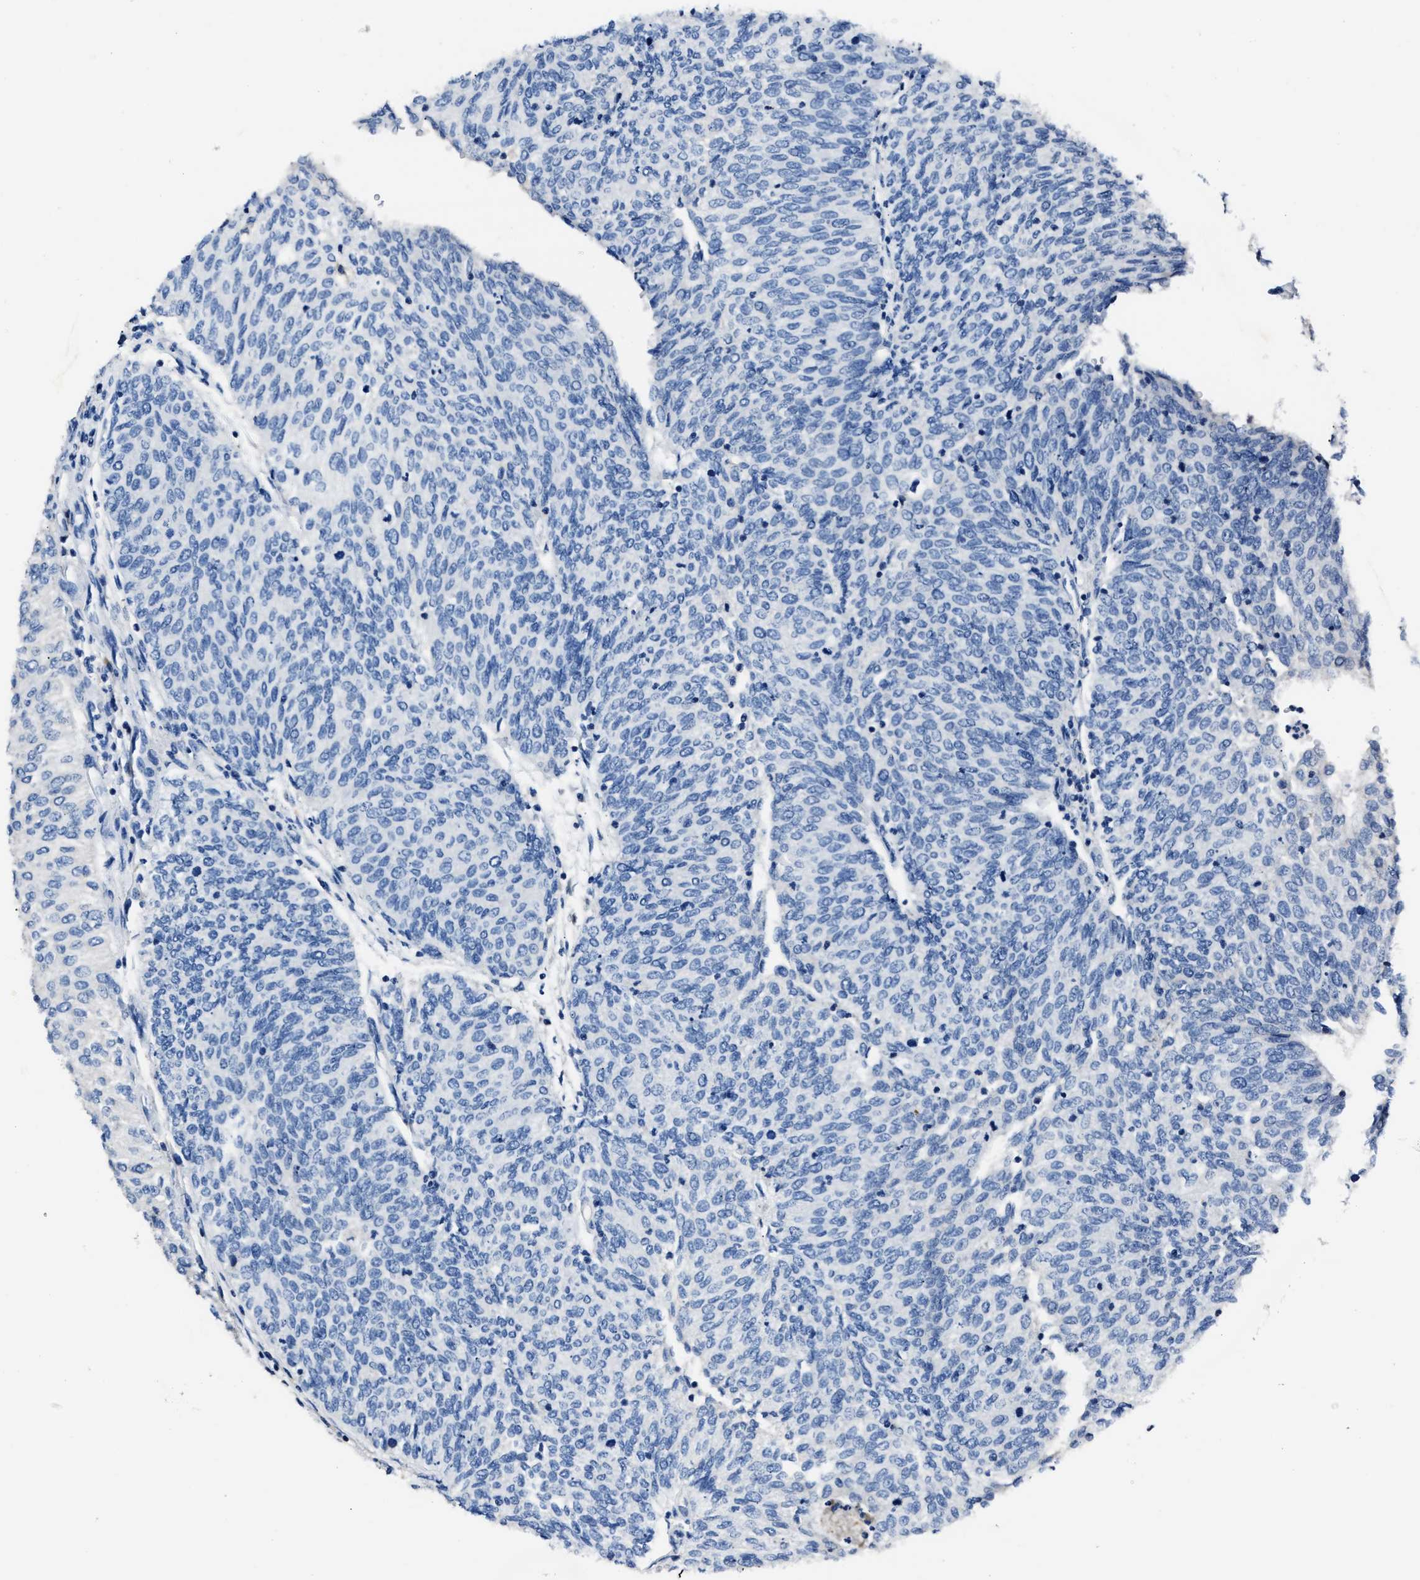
{"staining": {"intensity": "negative", "quantity": "none", "location": "none"}, "tissue": "urothelial cancer", "cell_type": "Tumor cells", "image_type": "cancer", "snomed": [{"axis": "morphology", "description": "Urothelial carcinoma, Low grade"}, {"axis": "topography", "description": "Urinary bladder"}], "caption": "This is an IHC photomicrograph of human urothelial cancer. There is no positivity in tumor cells.", "gene": "DNAJC24", "patient": {"sex": "female", "age": 79}}